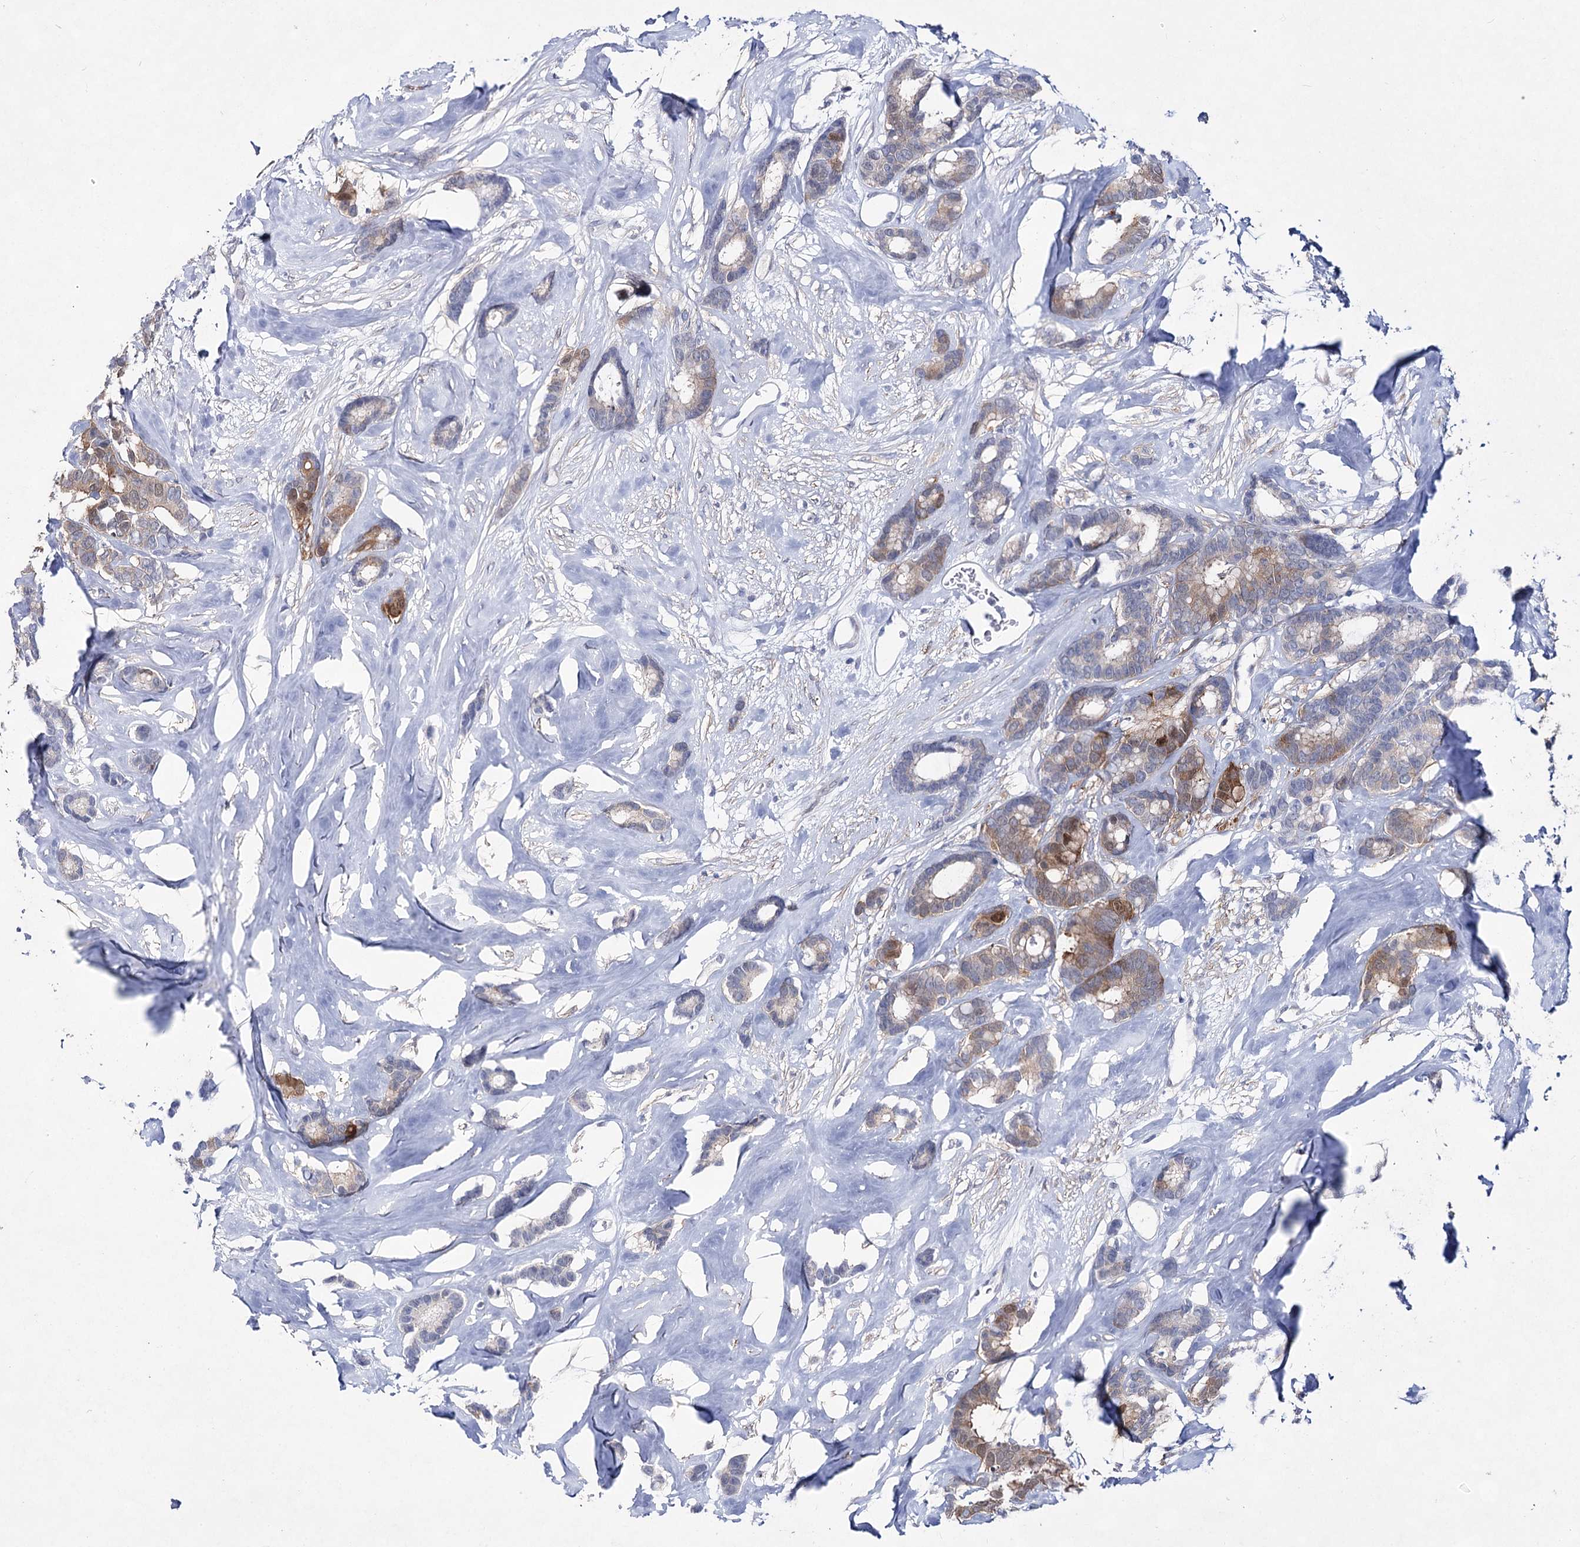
{"staining": {"intensity": "strong", "quantity": "25%-75%", "location": "cytoplasmic/membranous,nuclear"}, "tissue": "breast cancer", "cell_type": "Tumor cells", "image_type": "cancer", "snomed": [{"axis": "morphology", "description": "Duct carcinoma"}, {"axis": "topography", "description": "Breast"}], "caption": "Immunohistochemical staining of invasive ductal carcinoma (breast) reveals strong cytoplasmic/membranous and nuclear protein positivity in approximately 25%-75% of tumor cells. (brown staining indicates protein expression, while blue staining denotes nuclei).", "gene": "UGDH", "patient": {"sex": "female", "age": 87}}